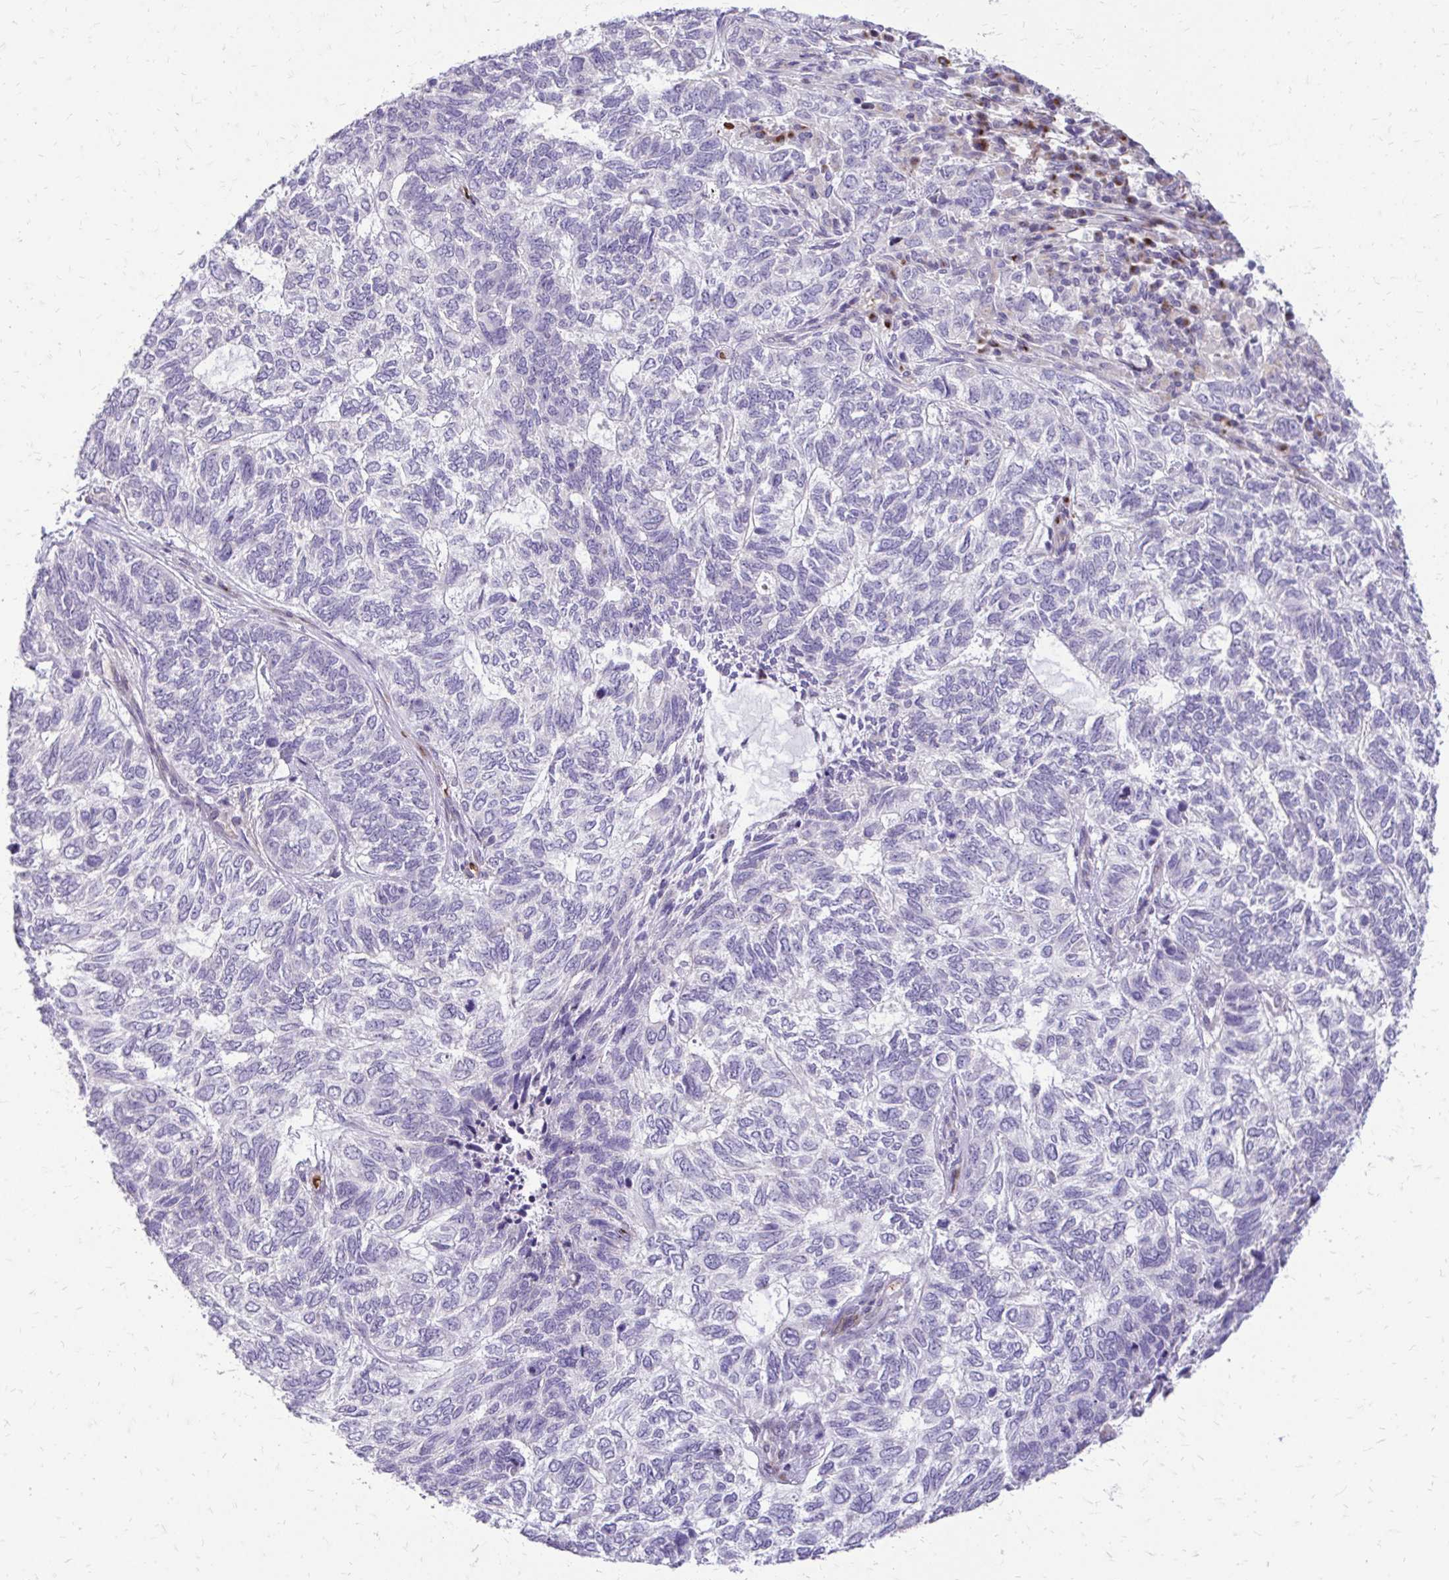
{"staining": {"intensity": "negative", "quantity": "none", "location": "none"}, "tissue": "skin cancer", "cell_type": "Tumor cells", "image_type": "cancer", "snomed": [{"axis": "morphology", "description": "Basal cell carcinoma"}, {"axis": "topography", "description": "Skin"}], "caption": "The immunohistochemistry (IHC) image has no significant staining in tumor cells of skin cancer (basal cell carcinoma) tissue.", "gene": "FUNDC2", "patient": {"sex": "female", "age": 65}}